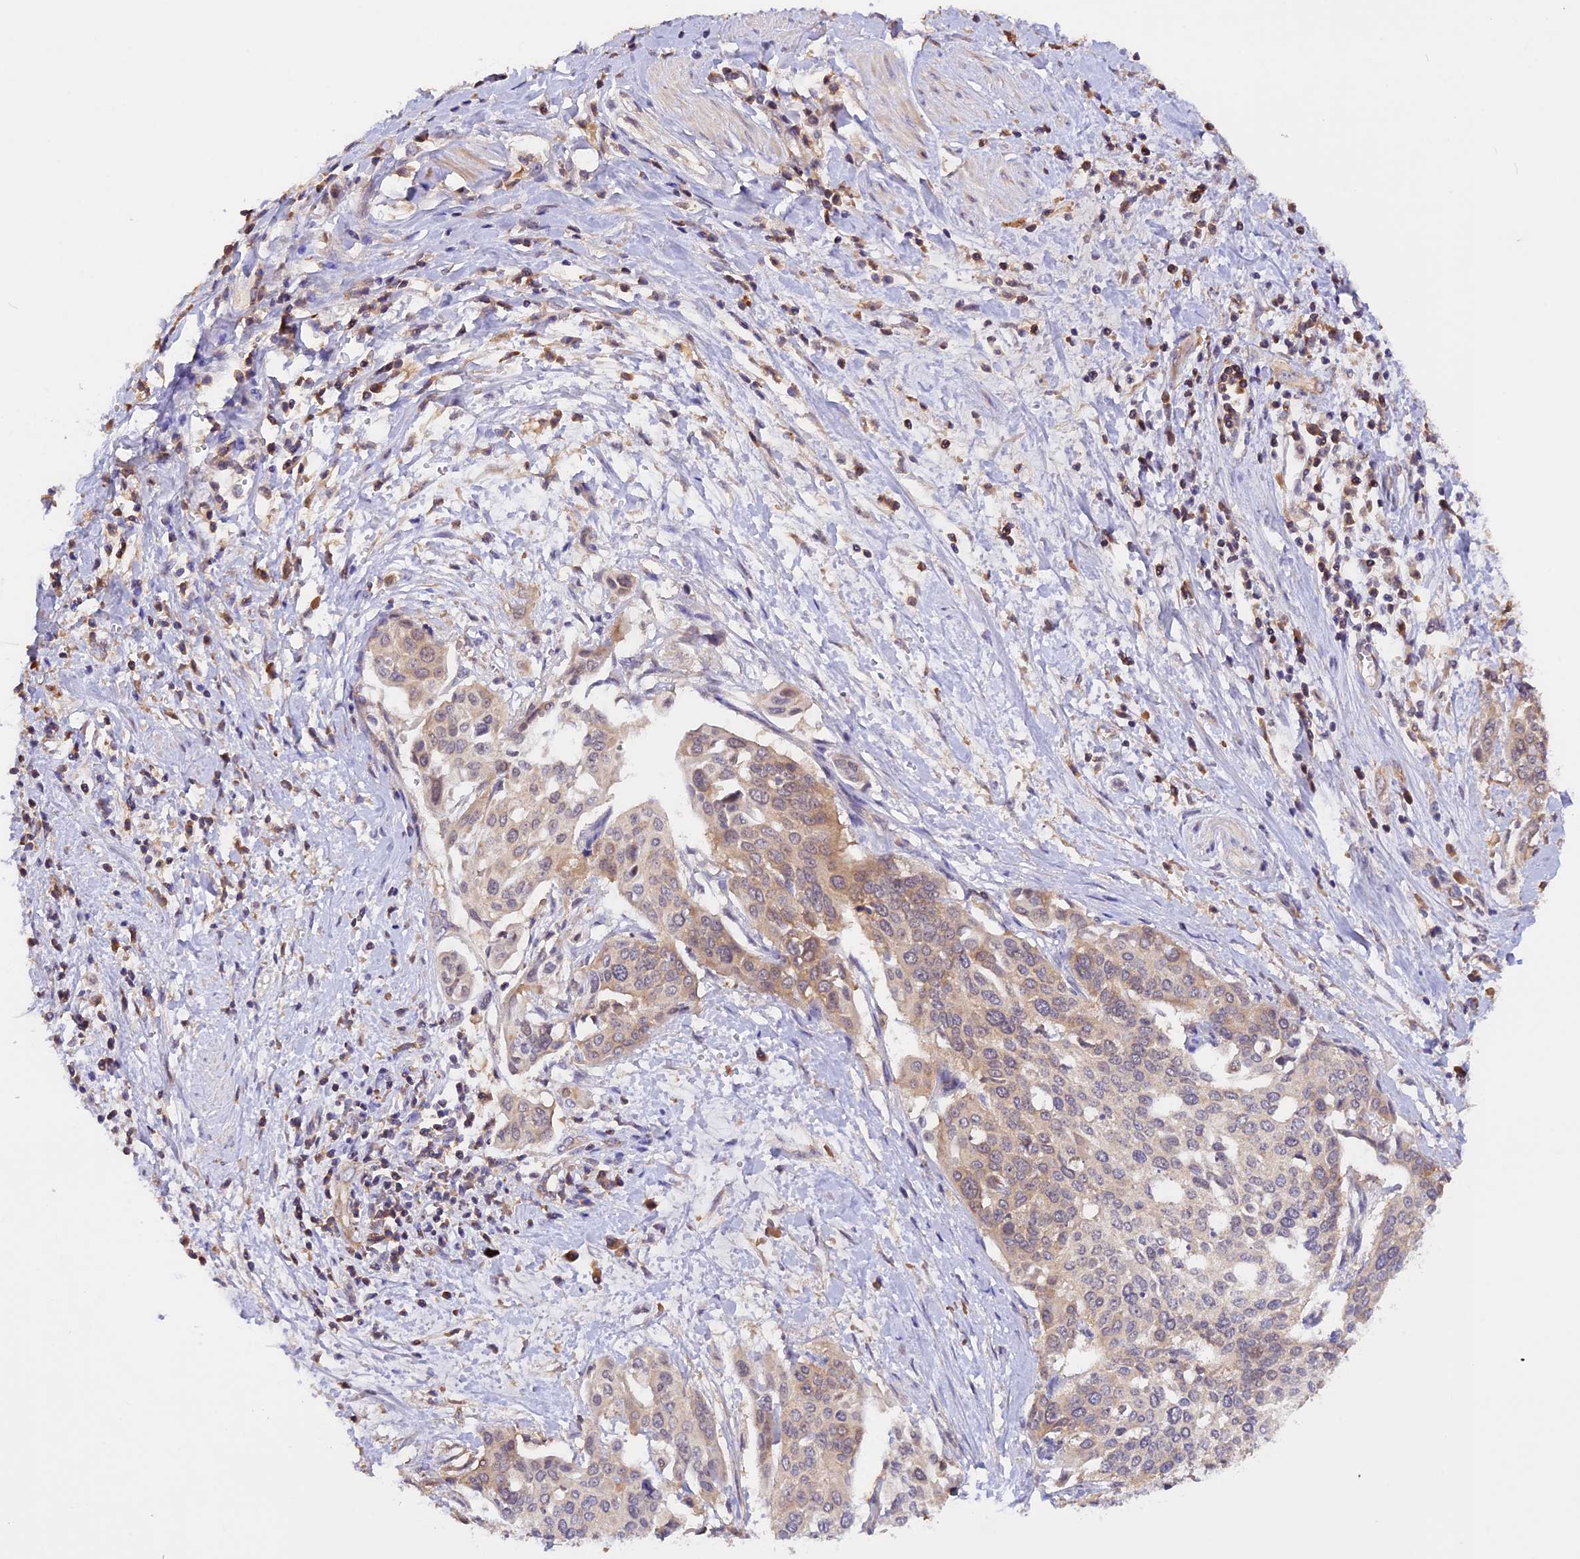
{"staining": {"intensity": "weak", "quantity": ">75%", "location": "cytoplasmic/membranous"}, "tissue": "cervical cancer", "cell_type": "Tumor cells", "image_type": "cancer", "snomed": [{"axis": "morphology", "description": "Squamous cell carcinoma, NOS"}, {"axis": "topography", "description": "Cervix"}], "caption": "High-magnification brightfield microscopy of cervical cancer stained with DAB (3,3'-diaminobenzidine) (brown) and counterstained with hematoxylin (blue). tumor cells exhibit weak cytoplasmic/membranous staining is identified in approximately>75% of cells.", "gene": "MARK4", "patient": {"sex": "female", "age": 44}}